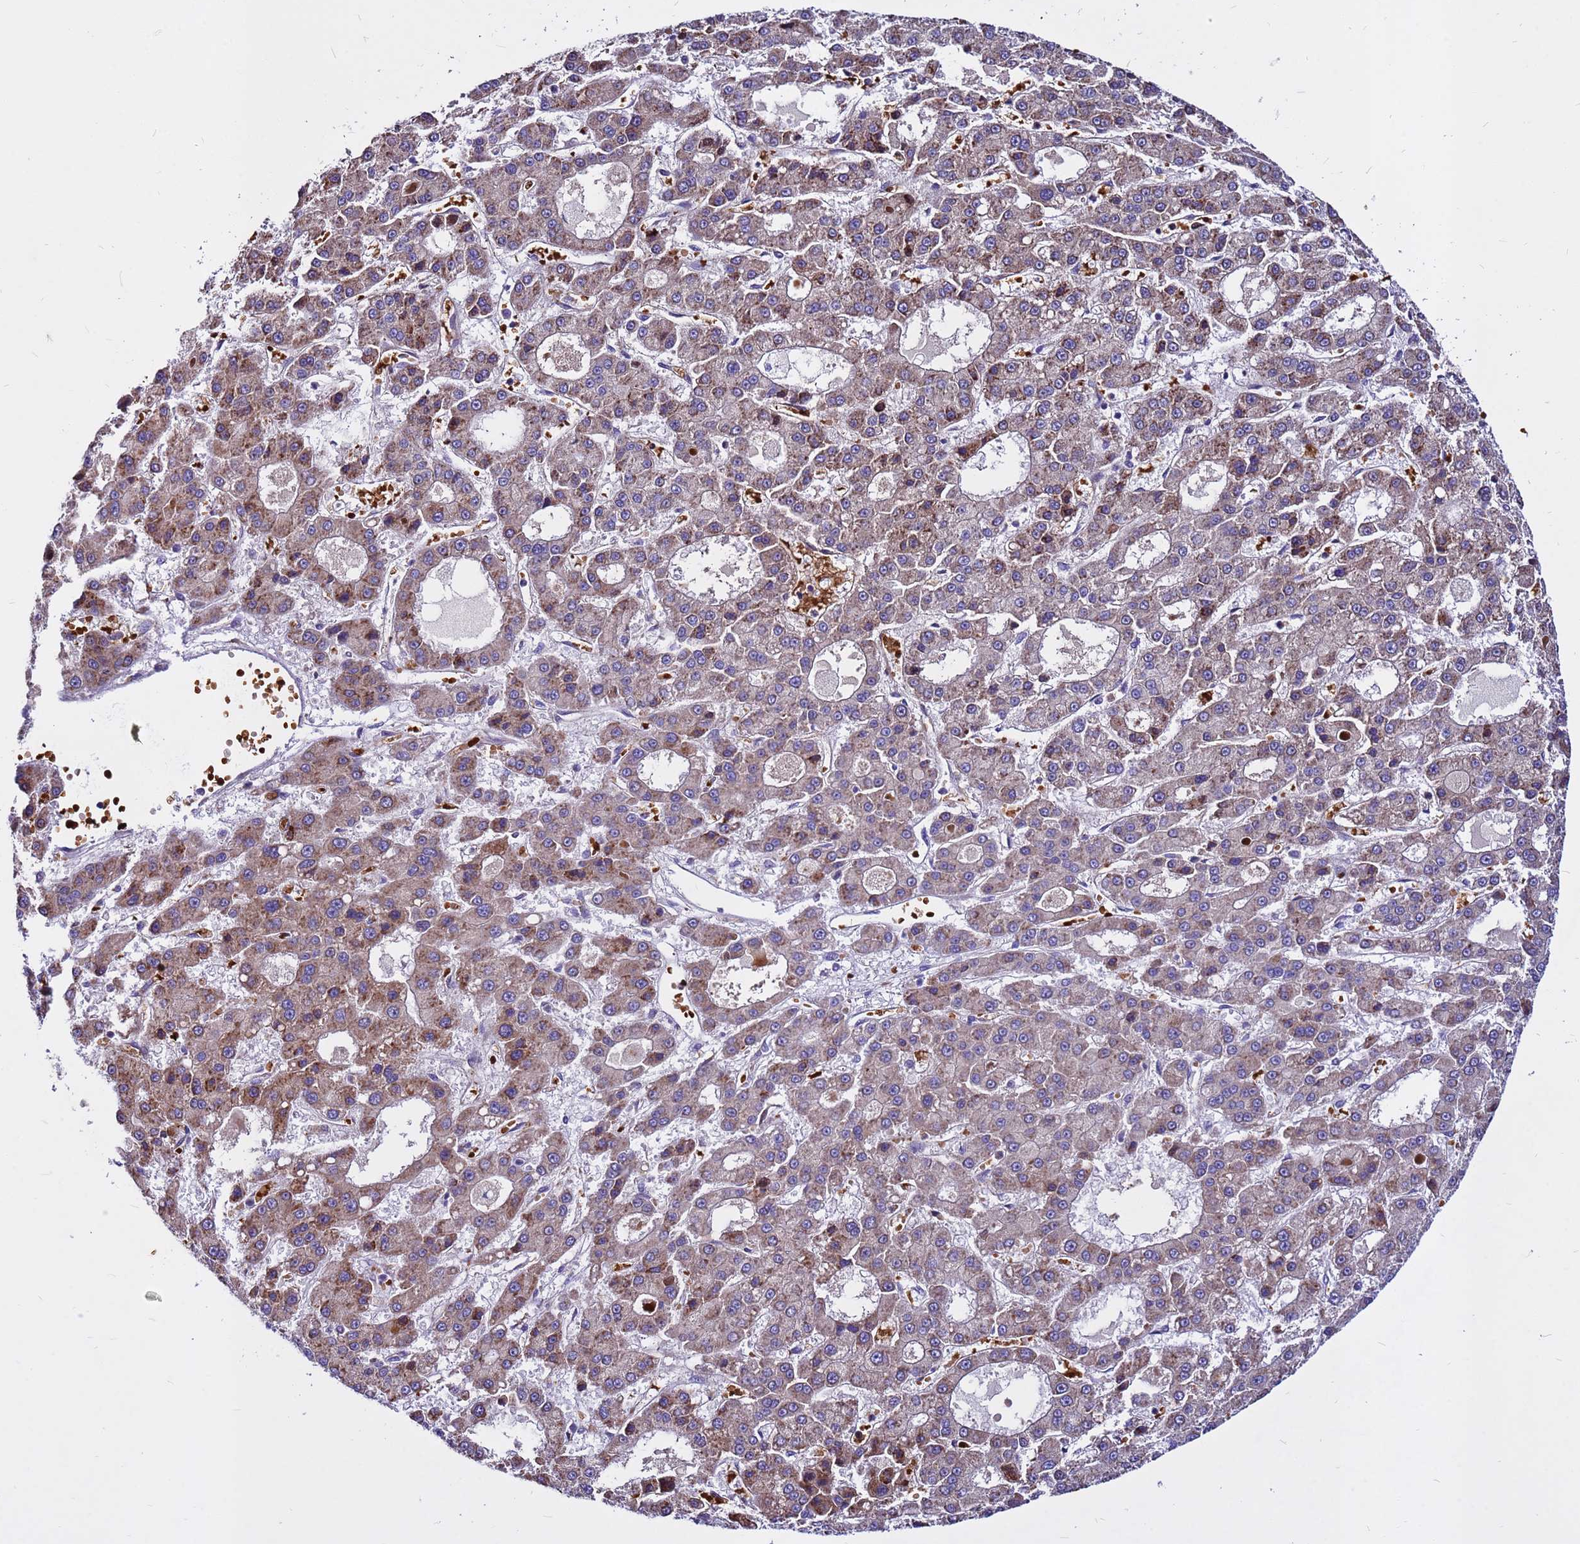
{"staining": {"intensity": "moderate", "quantity": "25%-75%", "location": "cytoplasmic/membranous"}, "tissue": "liver cancer", "cell_type": "Tumor cells", "image_type": "cancer", "snomed": [{"axis": "morphology", "description": "Carcinoma, Hepatocellular, NOS"}, {"axis": "topography", "description": "Liver"}], "caption": "Immunohistochemical staining of liver cancer shows moderate cytoplasmic/membranous protein staining in approximately 25%-75% of tumor cells. The staining was performed using DAB to visualize the protein expression in brown, while the nuclei were stained in blue with hematoxylin (Magnification: 20x).", "gene": "ZNF669", "patient": {"sex": "male", "age": 70}}